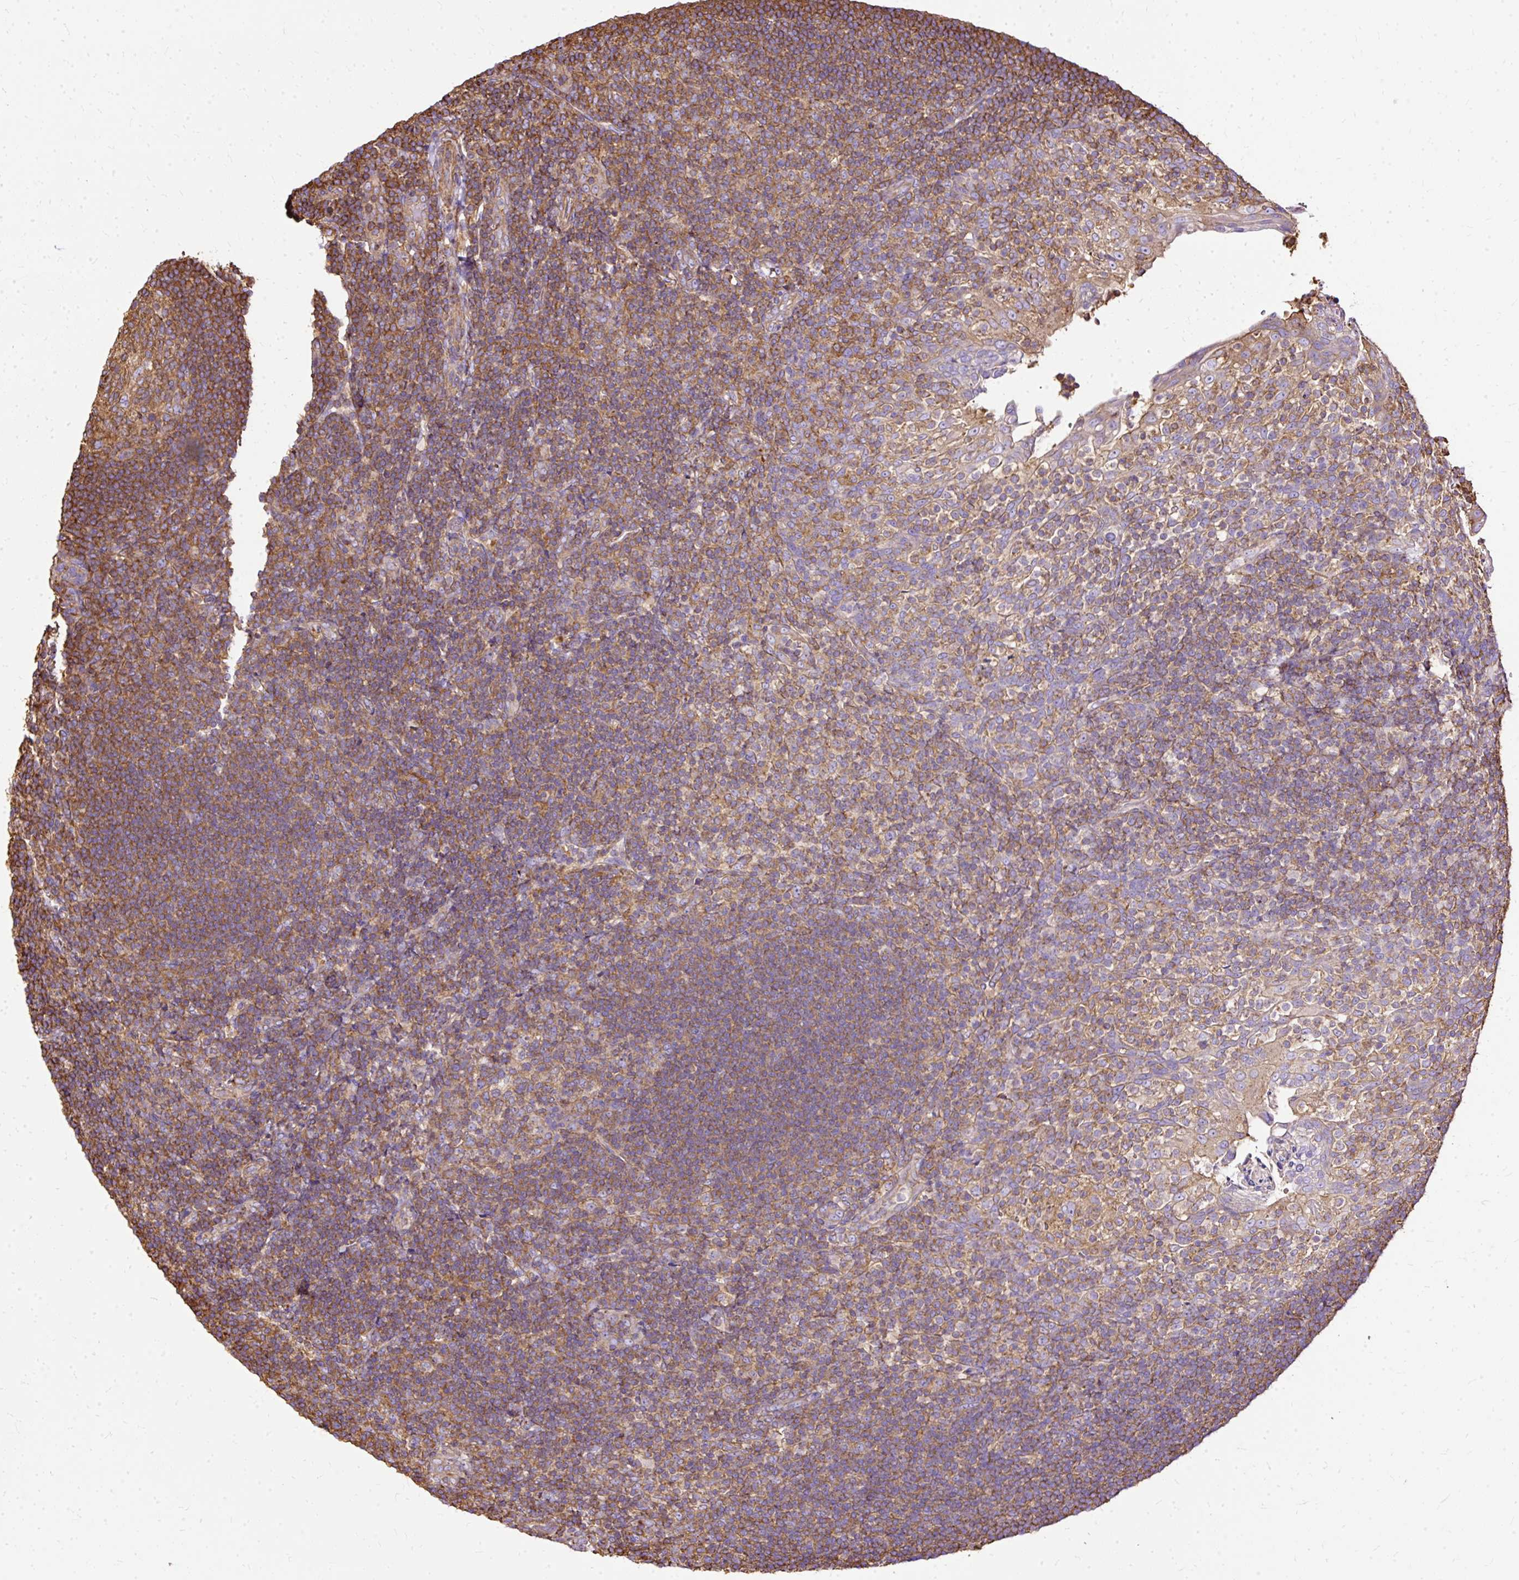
{"staining": {"intensity": "moderate", "quantity": ">75%", "location": "cytoplasmic/membranous"}, "tissue": "tonsil", "cell_type": "Germinal center cells", "image_type": "normal", "snomed": [{"axis": "morphology", "description": "Normal tissue, NOS"}, {"axis": "topography", "description": "Tonsil"}], "caption": "A medium amount of moderate cytoplasmic/membranous expression is seen in approximately >75% of germinal center cells in normal tonsil.", "gene": "KLHL11", "patient": {"sex": "female", "age": 10}}